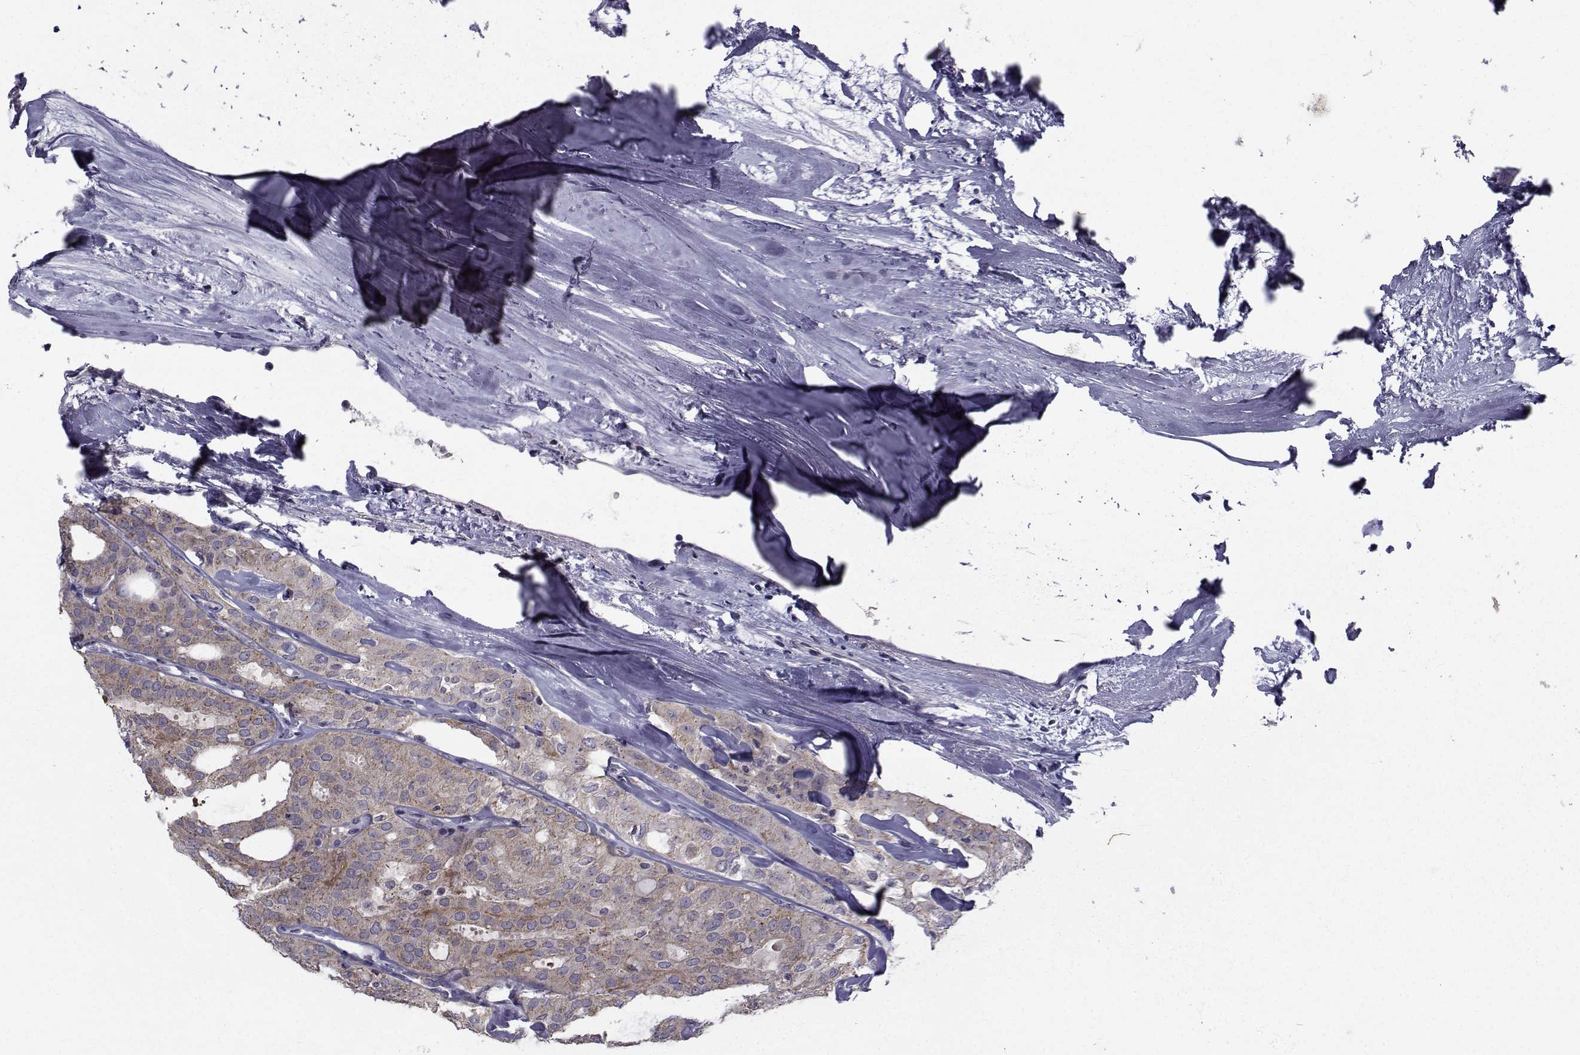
{"staining": {"intensity": "weak", "quantity": "<25%", "location": "cytoplasmic/membranous"}, "tissue": "thyroid cancer", "cell_type": "Tumor cells", "image_type": "cancer", "snomed": [{"axis": "morphology", "description": "Follicular adenoma carcinoma, NOS"}, {"axis": "topography", "description": "Thyroid gland"}], "caption": "This photomicrograph is of thyroid cancer stained with IHC to label a protein in brown with the nuclei are counter-stained blue. There is no expression in tumor cells. (Stains: DAB immunohistochemistry with hematoxylin counter stain, Microscopy: brightfield microscopy at high magnification).", "gene": "ANGPT1", "patient": {"sex": "male", "age": 75}}